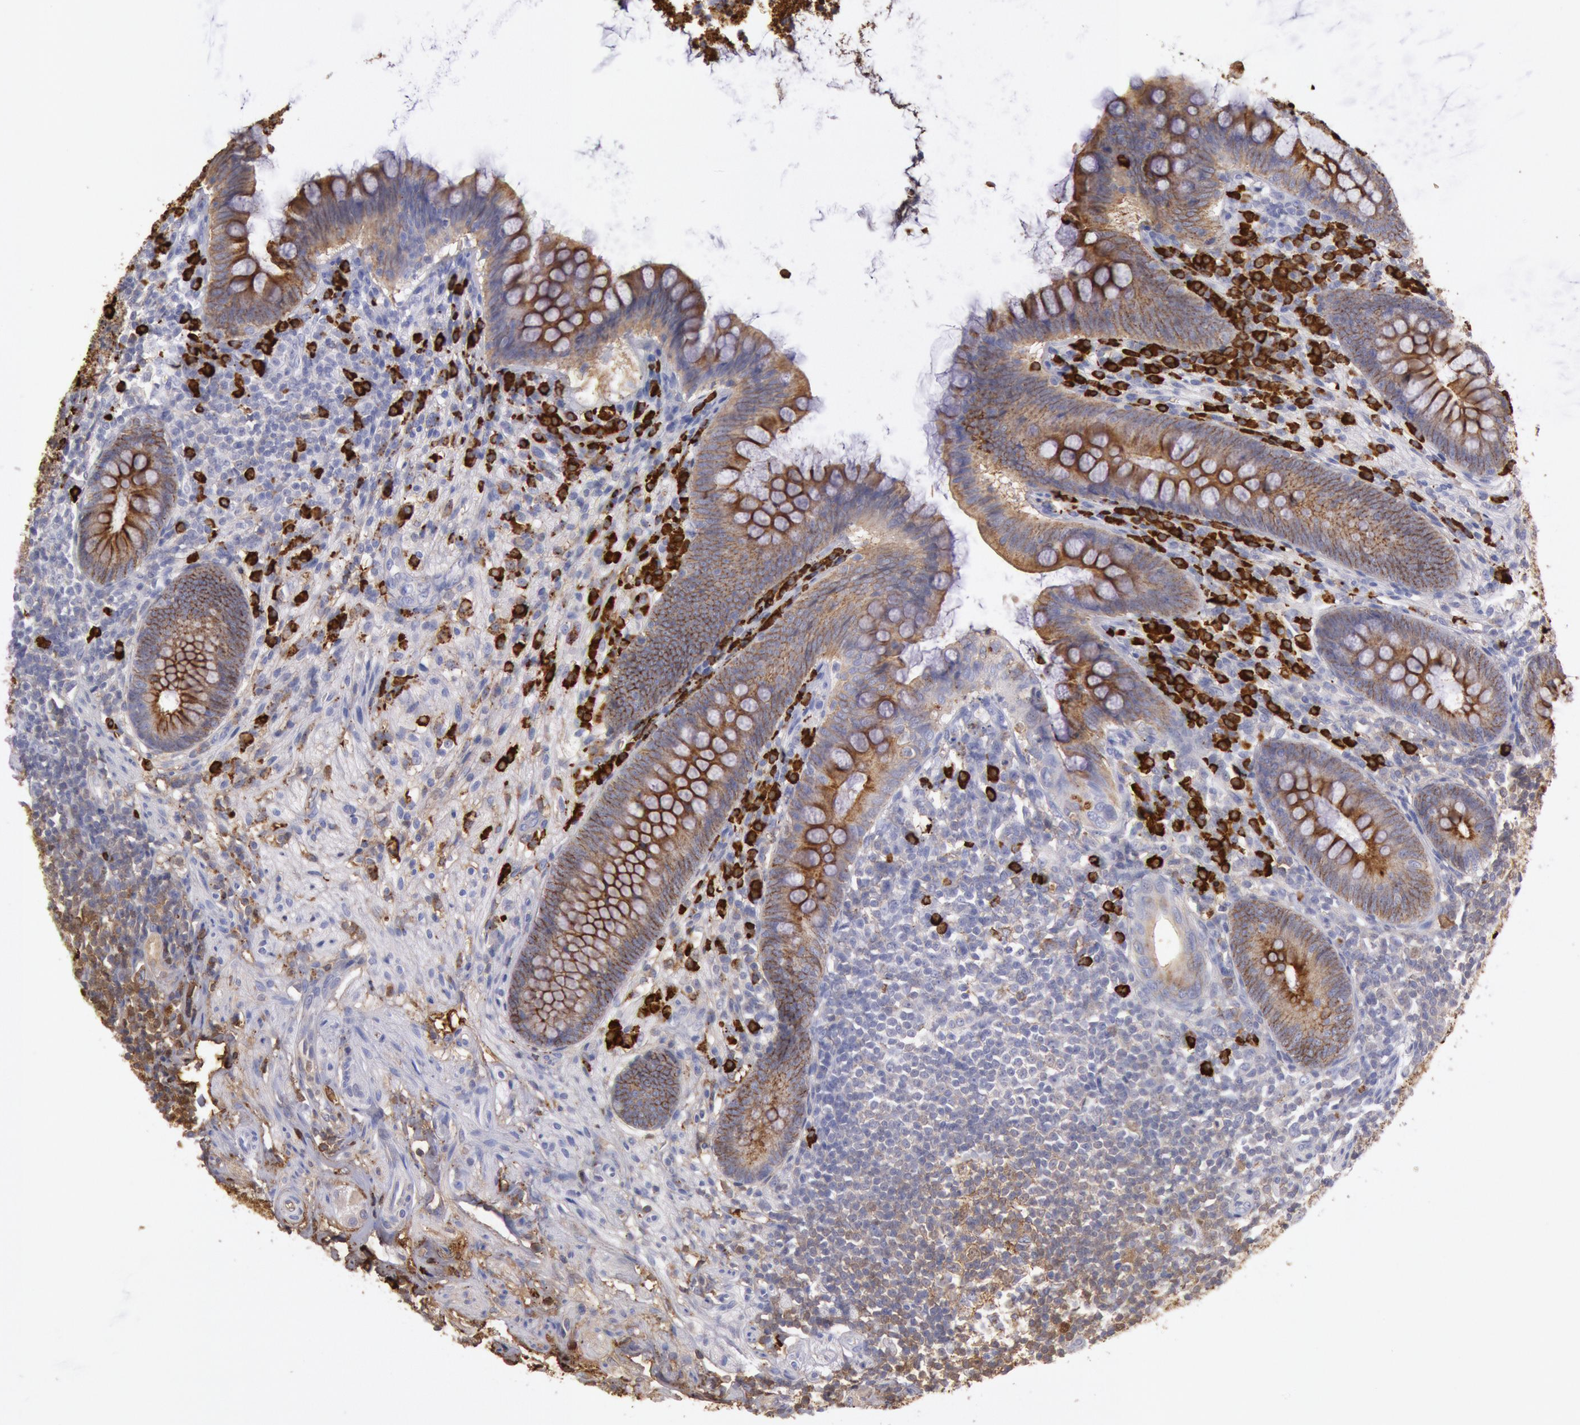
{"staining": {"intensity": "moderate", "quantity": "25%-75%", "location": "cytoplasmic/membranous"}, "tissue": "appendix", "cell_type": "Glandular cells", "image_type": "normal", "snomed": [{"axis": "morphology", "description": "Normal tissue, NOS"}, {"axis": "topography", "description": "Appendix"}], "caption": "Approximately 25%-75% of glandular cells in normal appendix show moderate cytoplasmic/membranous protein staining as visualized by brown immunohistochemical staining.", "gene": "IGHA1", "patient": {"sex": "female", "age": 66}}